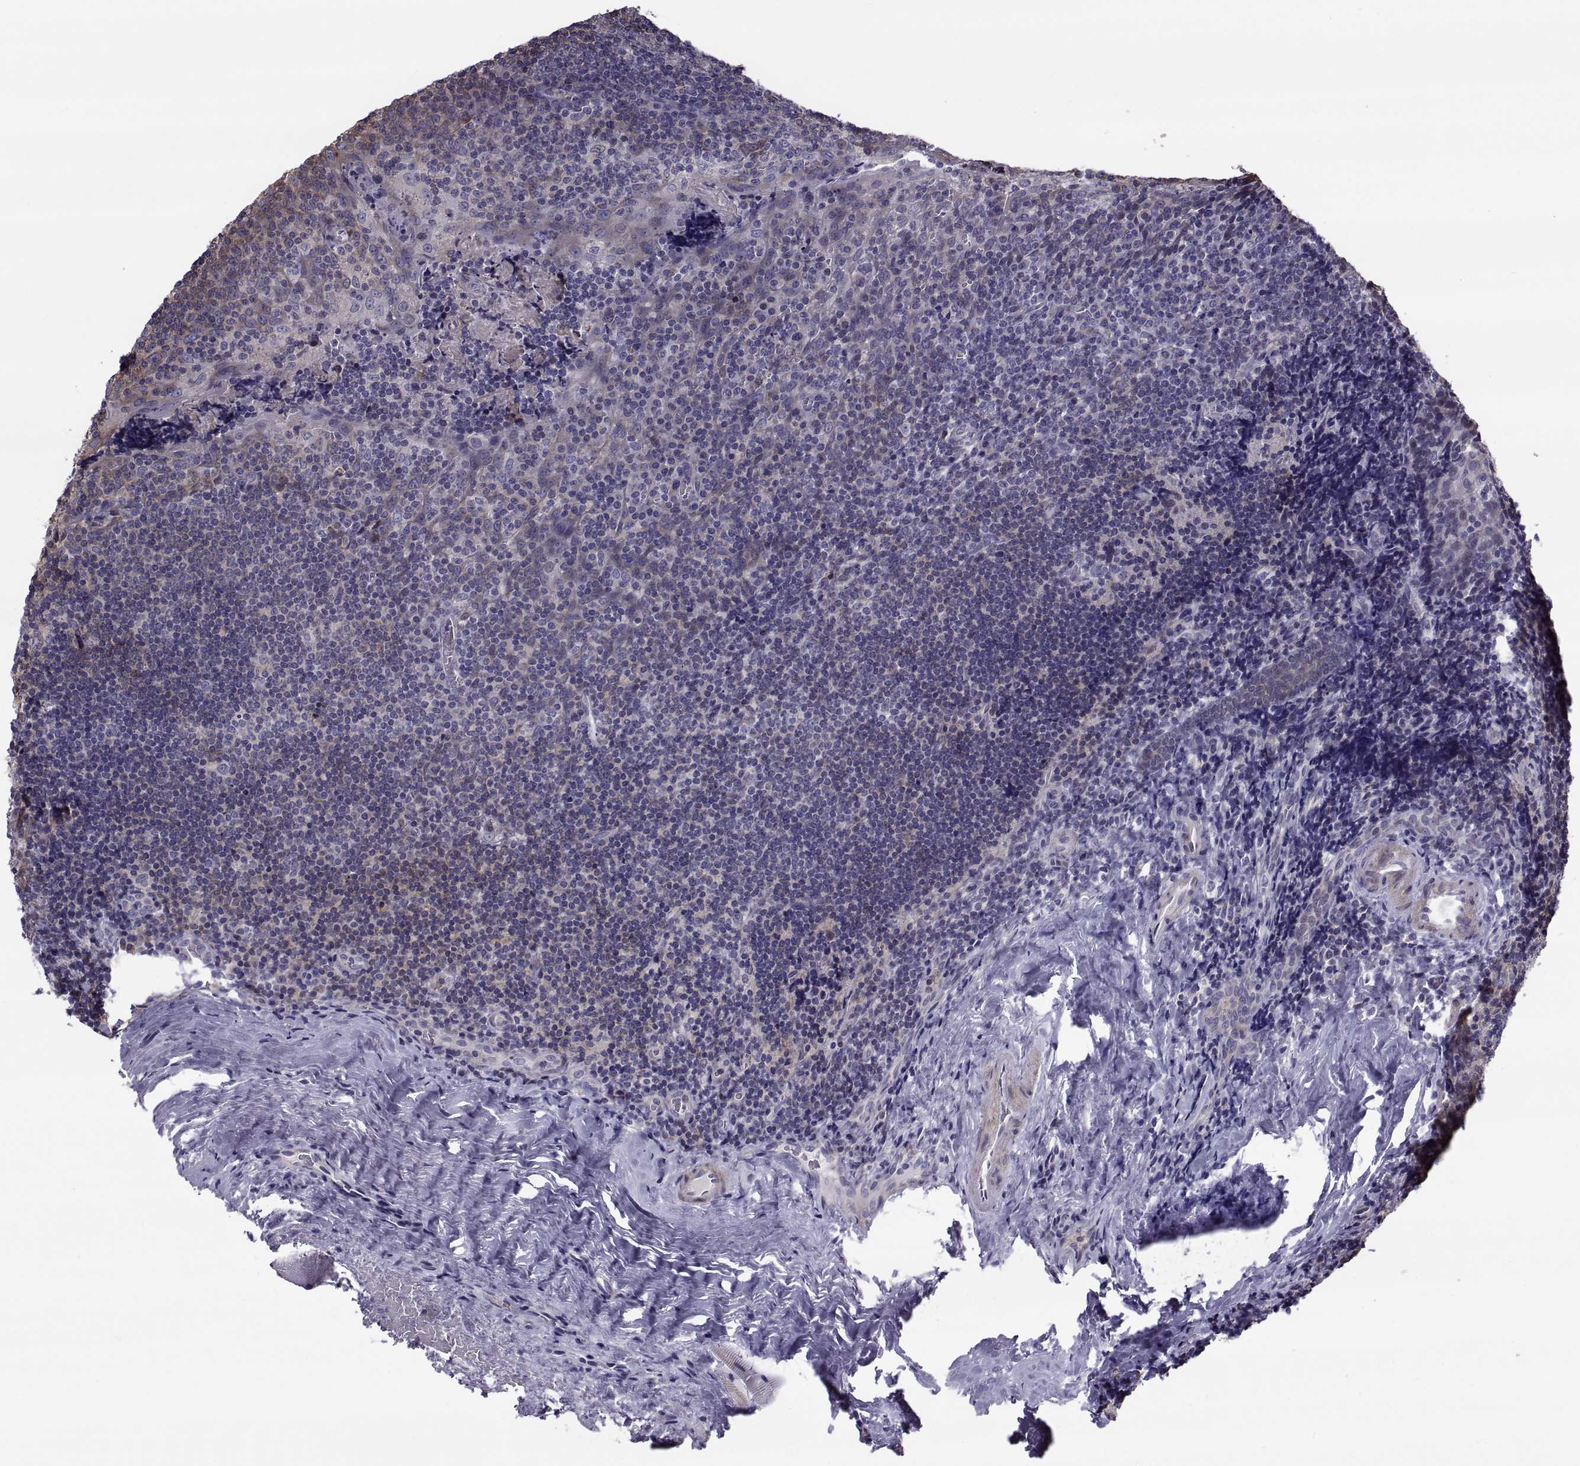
{"staining": {"intensity": "negative", "quantity": "none", "location": "none"}, "tissue": "tonsil", "cell_type": "Germinal center cells", "image_type": "normal", "snomed": [{"axis": "morphology", "description": "Normal tissue, NOS"}, {"axis": "morphology", "description": "Inflammation, NOS"}, {"axis": "topography", "description": "Tonsil"}], "caption": "High power microscopy micrograph of an IHC micrograph of unremarkable tonsil, revealing no significant staining in germinal center cells.", "gene": "ANO1", "patient": {"sex": "female", "age": 31}}